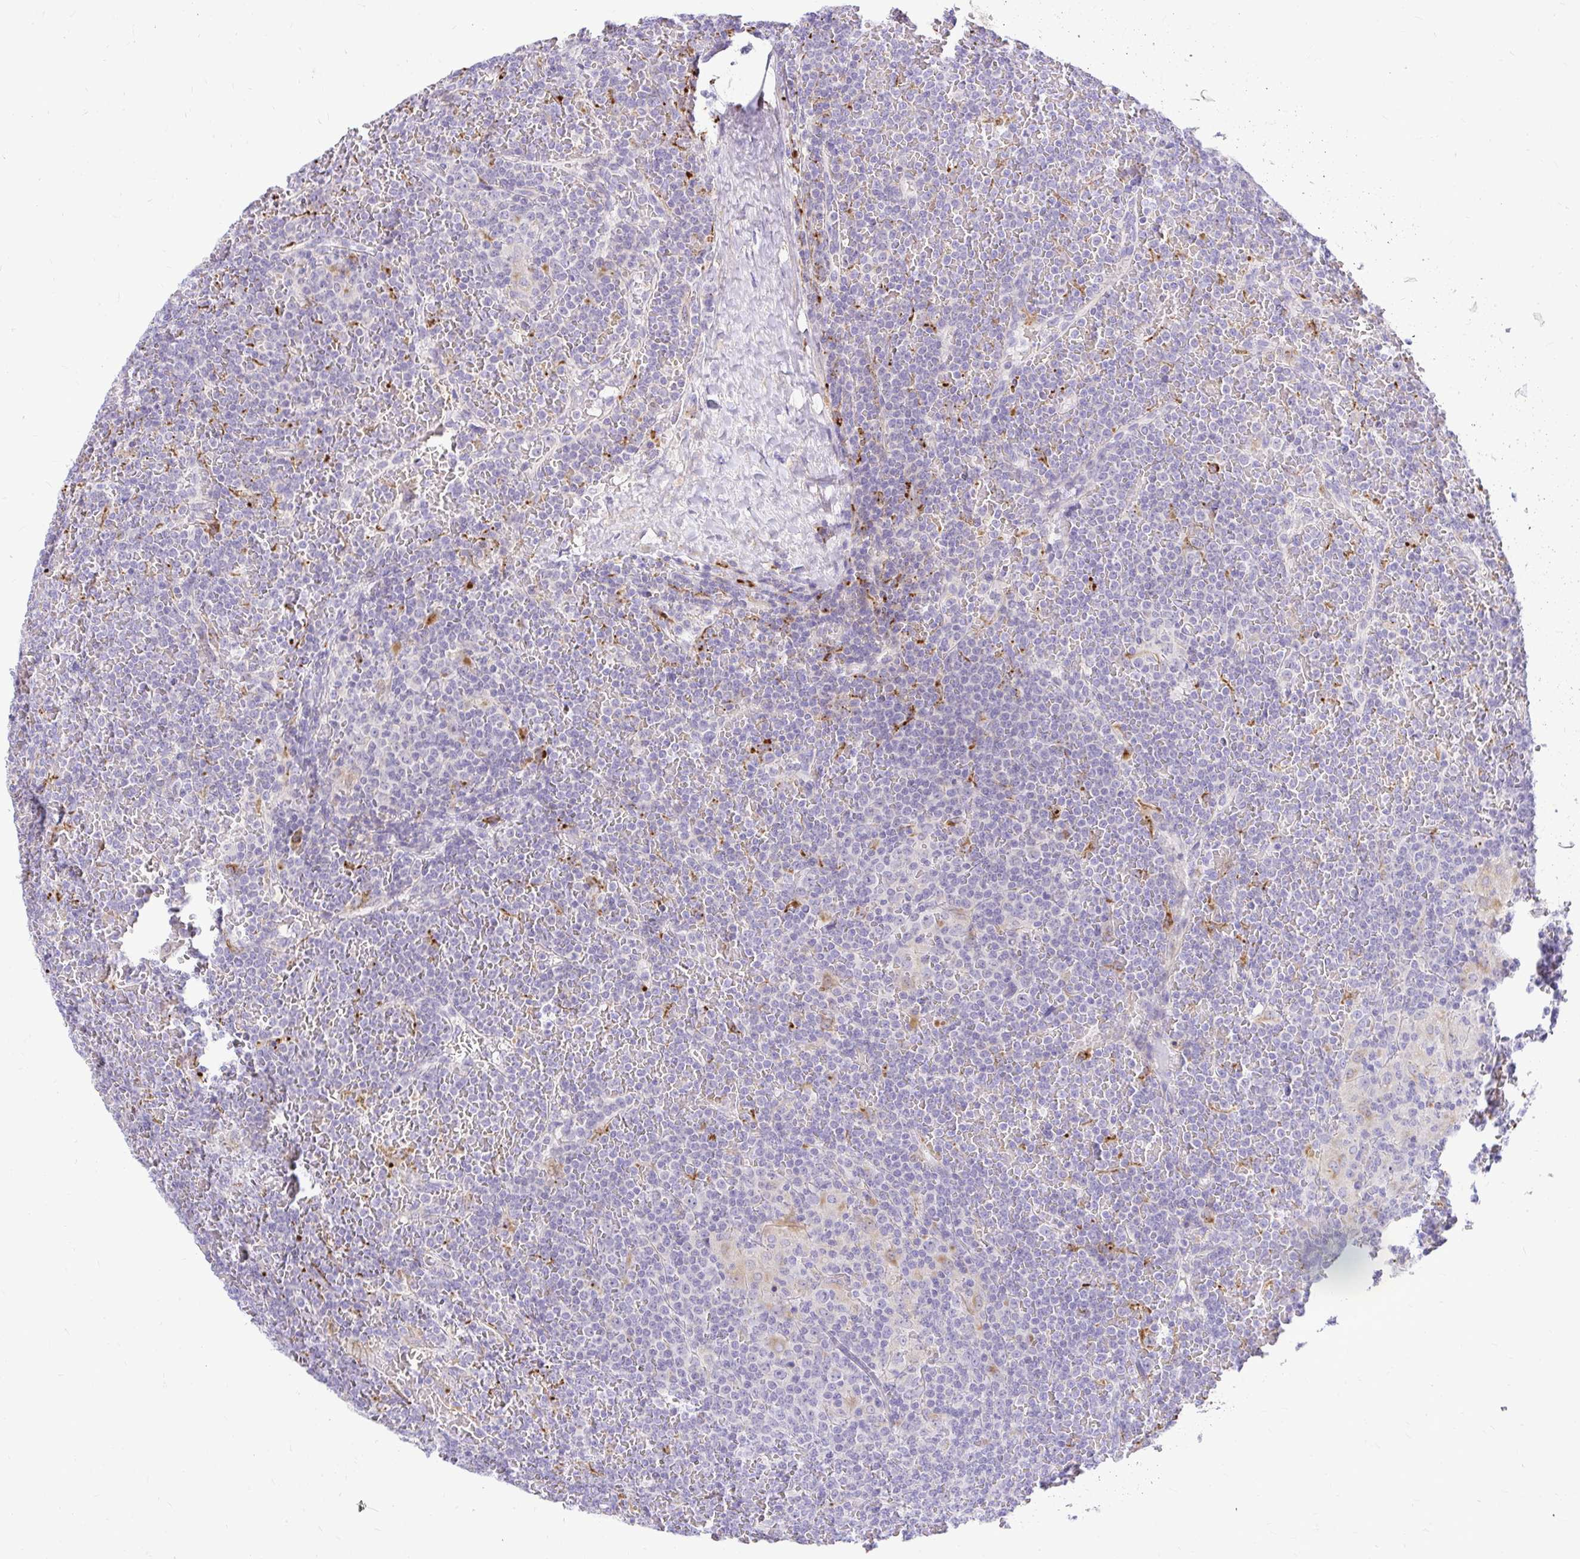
{"staining": {"intensity": "negative", "quantity": "none", "location": "none"}, "tissue": "lymphoma", "cell_type": "Tumor cells", "image_type": "cancer", "snomed": [{"axis": "morphology", "description": "Malignant lymphoma, non-Hodgkin's type, Low grade"}, {"axis": "topography", "description": "Spleen"}], "caption": "Immunohistochemistry micrograph of neoplastic tissue: human low-grade malignant lymphoma, non-Hodgkin's type stained with DAB reveals no significant protein expression in tumor cells.", "gene": "PKN3", "patient": {"sex": "female", "age": 19}}